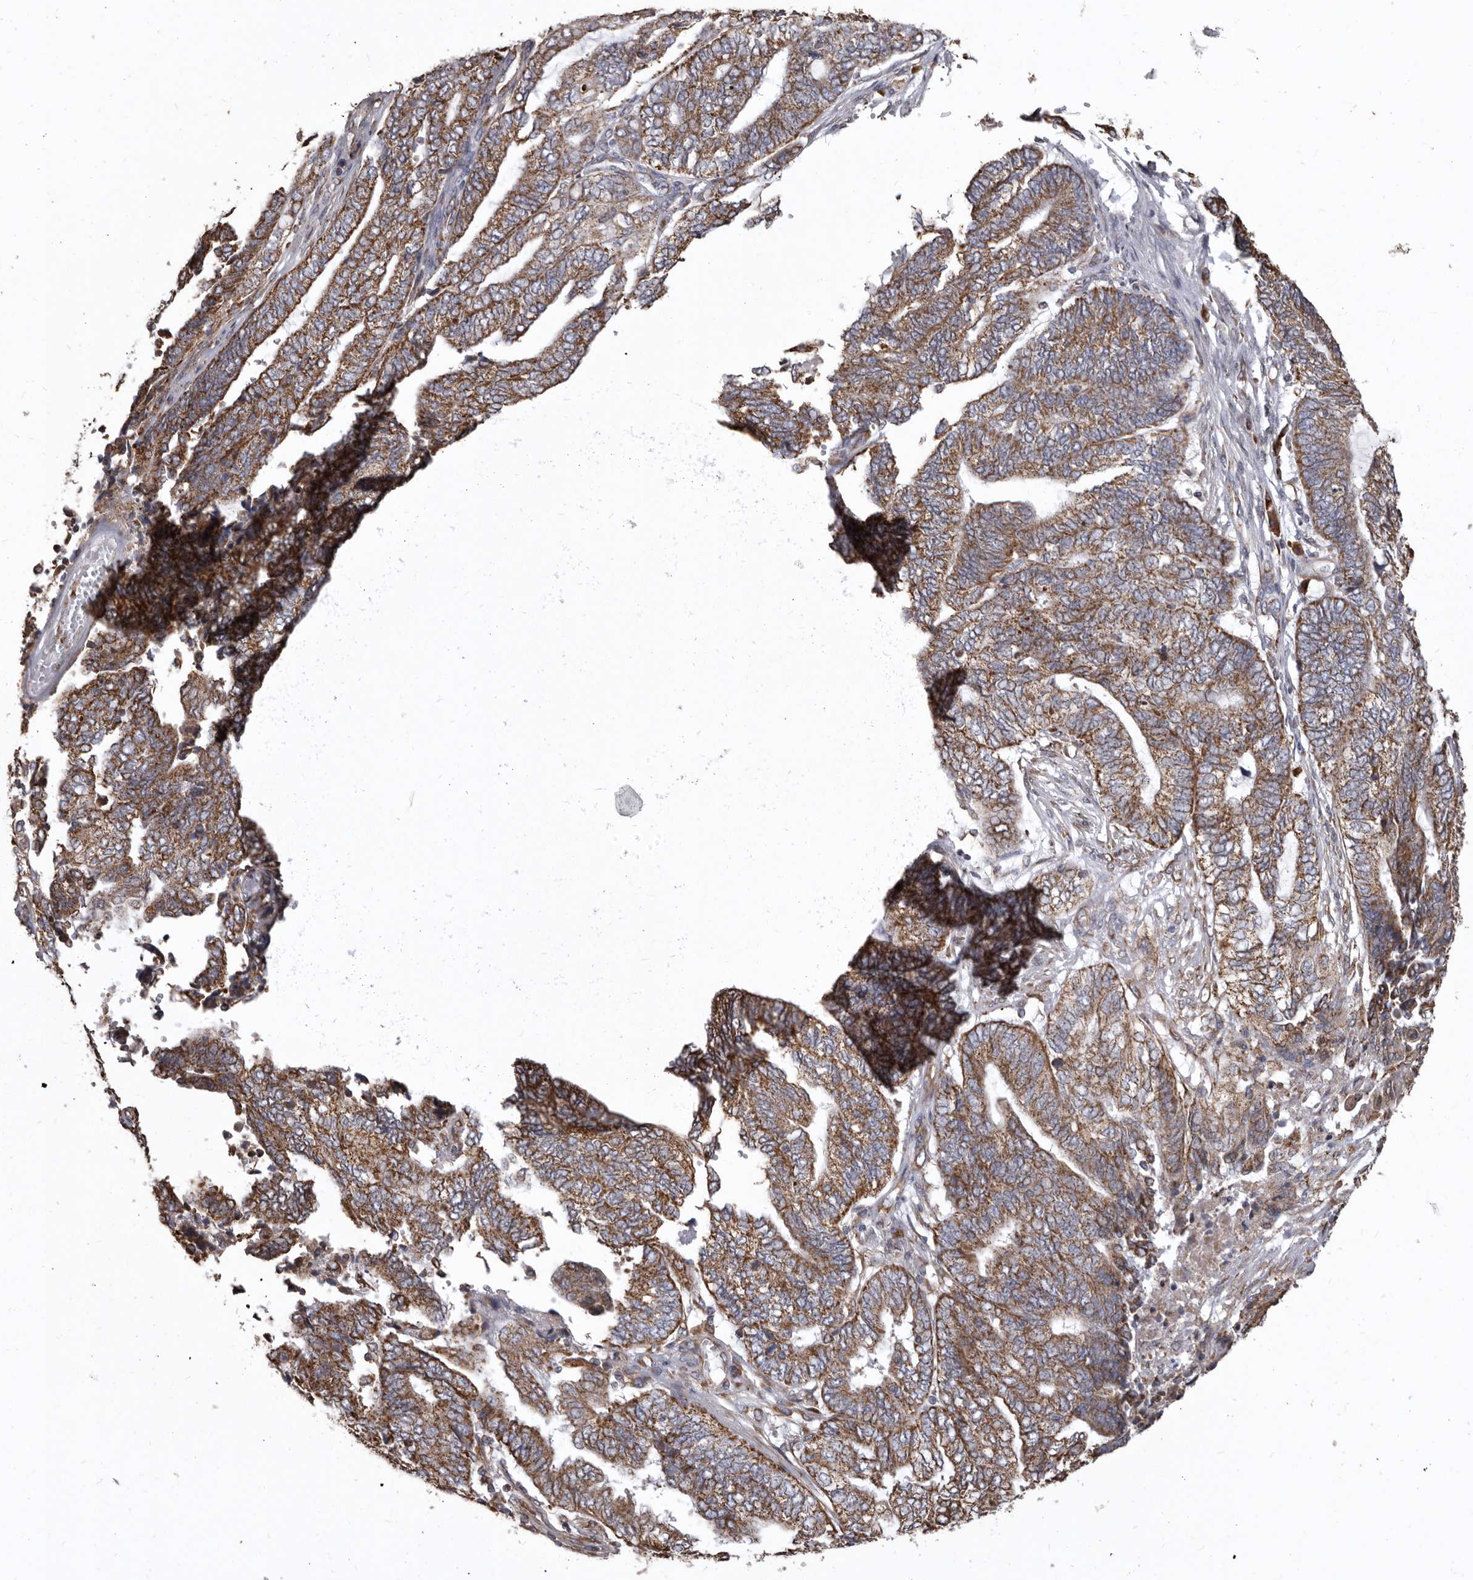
{"staining": {"intensity": "moderate", "quantity": ">75%", "location": "cytoplasmic/membranous"}, "tissue": "endometrial cancer", "cell_type": "Tumor cells", "image_type": "cancer", "snomed": [{"axis": "morphology", "description": "Adenocarcinoma, NOS"}, {"axis": "topography", "description": "Uterus"}, {"axis": "topography", "description": "Endometrium"}], "caption": "There is medium levels of moderate cytoplasmic/membranous positivity in tumor cells of endometrial cancer, as demonstrated by immunohistochemical staining (brown color).", "gene": "CDK5RAP3", "patient": {"sex": "female", "age": 70}}